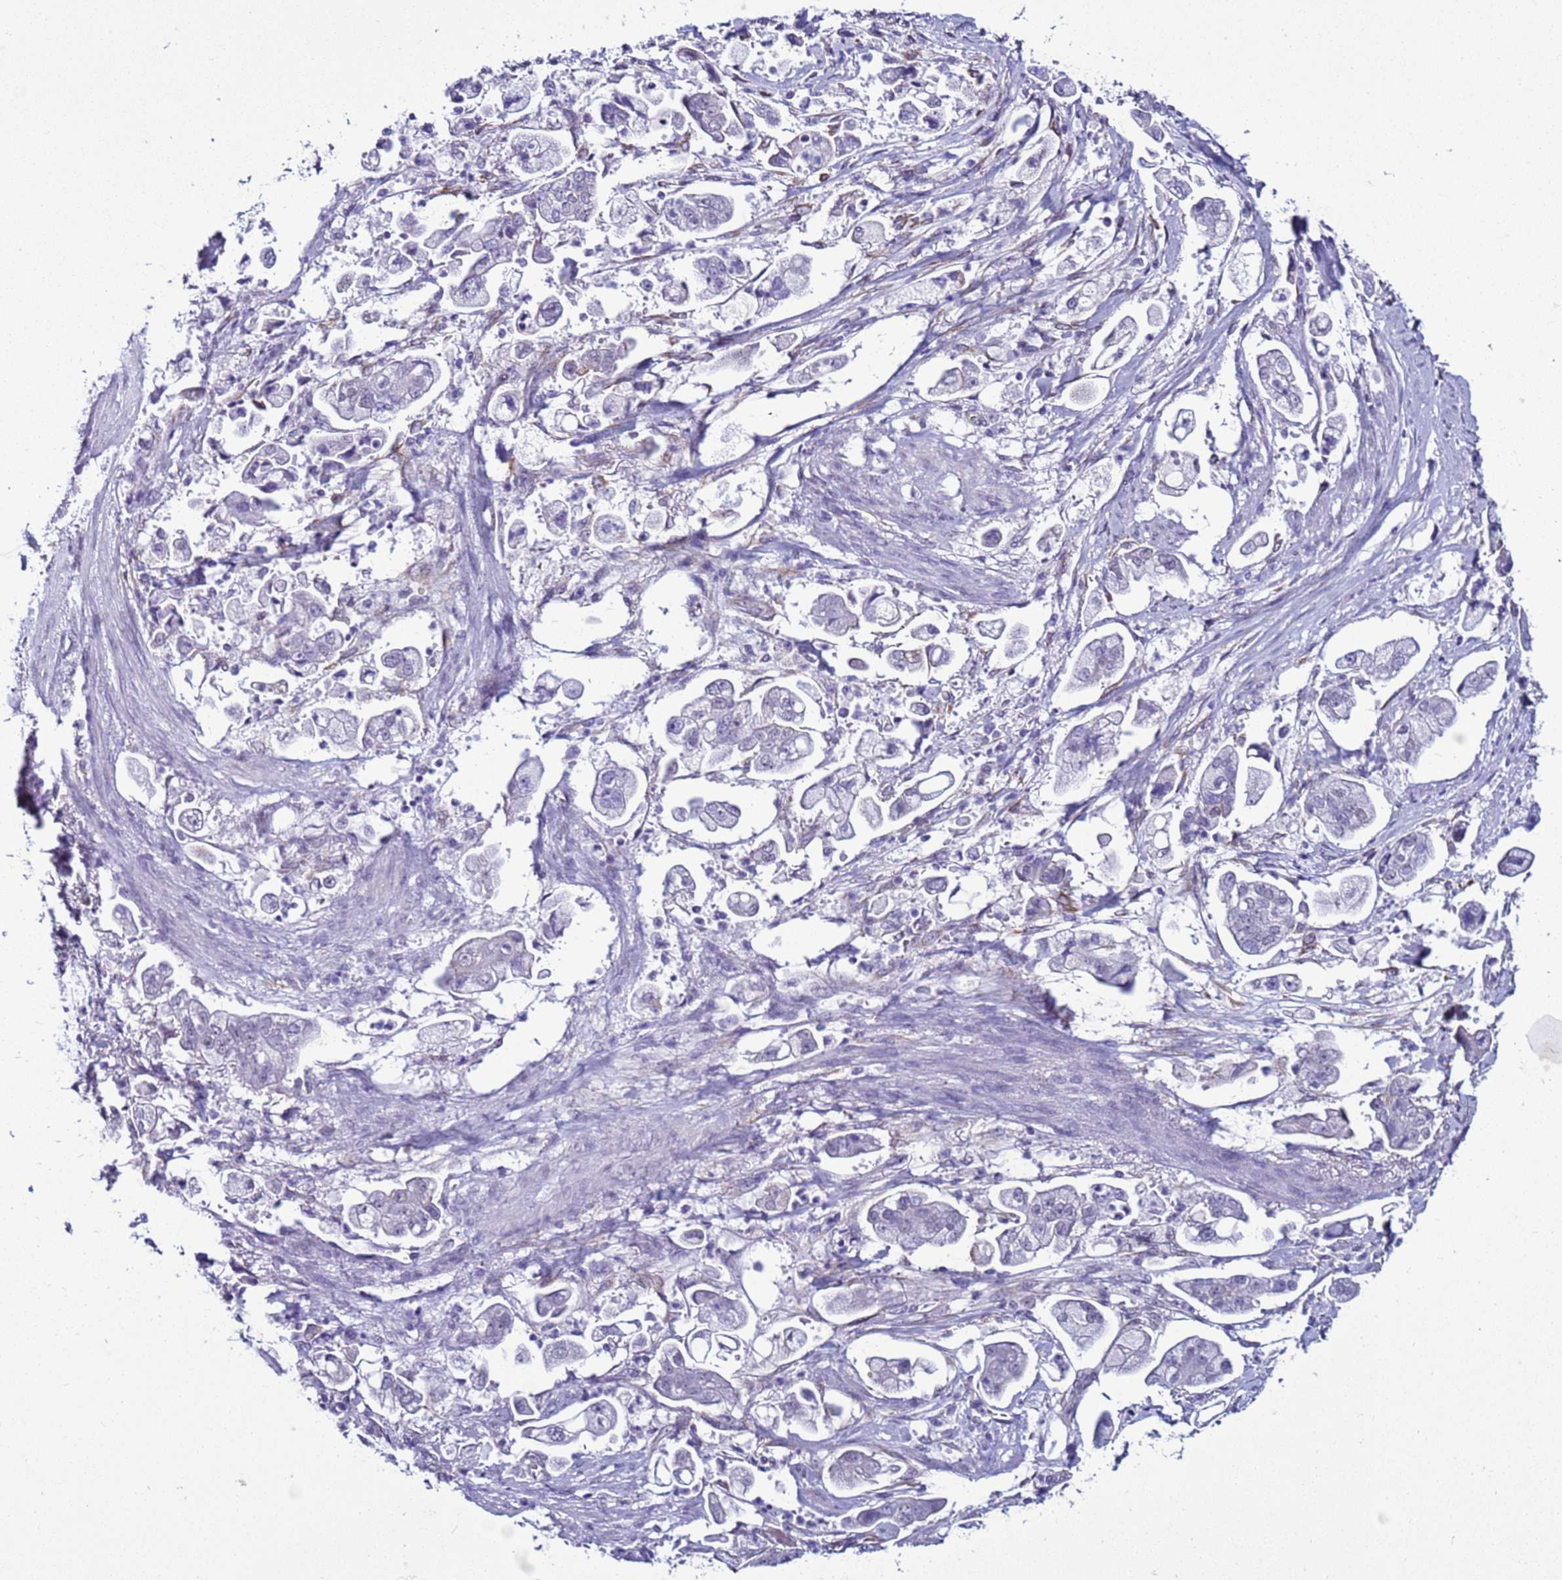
{"staining": {"intensity": "negative", "quantity": "none", "location": "none"}, "tissue": "stomach cancer", "cell_type": "Tumor cells", "image_type": "cancer", "snomed": [{"axis": "morphology", "description": "Adenocarcinoma, NOS"}, {"axis": "topography", "description": "Stomach"}], "caption": "Immunohistochemical staining of stomach adenocarcinoma demonstrates no significant positivity in tumor cells.", "gene": "LRRC10B", "patient": {"sex": "male", "age": 62}}